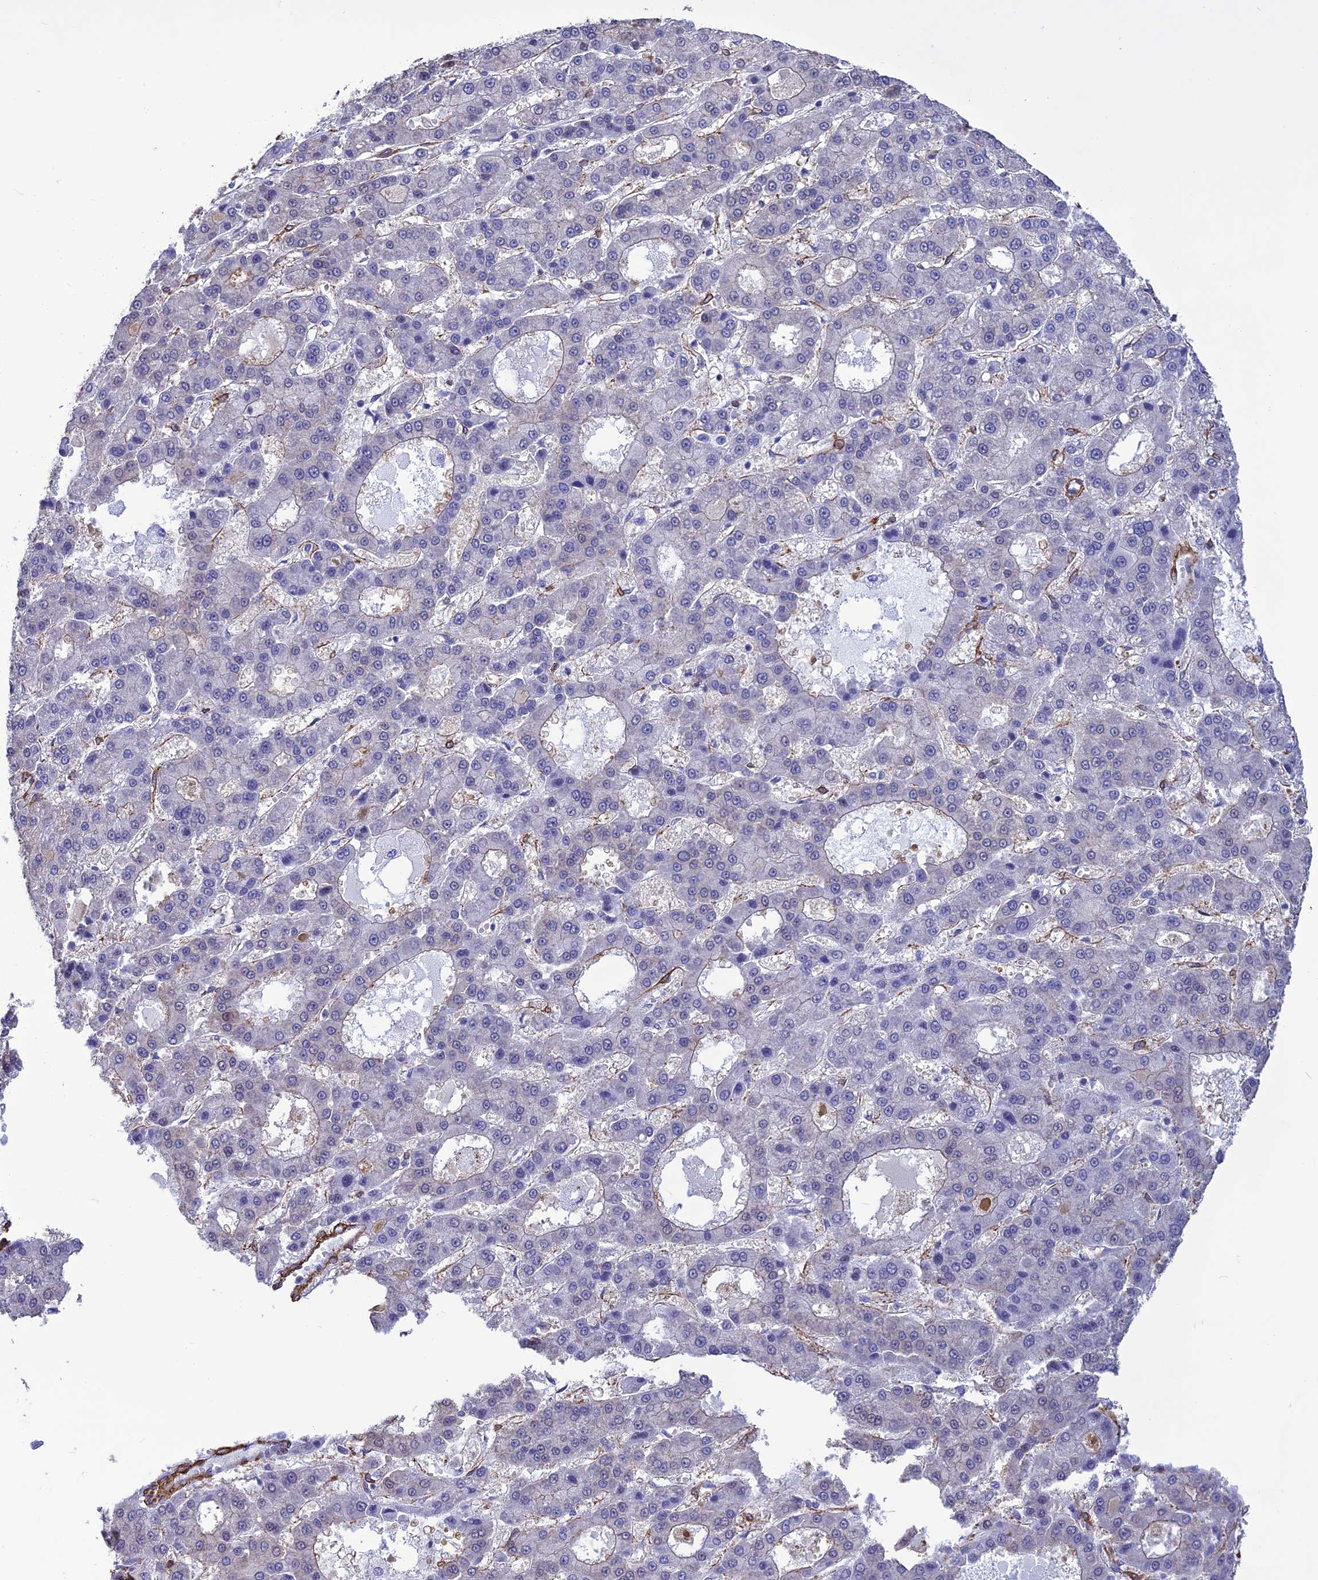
{"staining": {"intensity": "negative", "quantity": "none", "location": "none"}, "tissue": "liver cancer", "cell_type": "Tumor cells", "image_type": "cancer", "snomed": [{"axis": "morphology", "description": "Carcinoma, Hepatocellular, NOS"}, {"axis": "topography", "description": "Liver"}], "caption": "DAB (3,3'-diaminobenzidine) immunohistochemical staining of liver cancer (hepatocellular carcinoma) shows no significant staining in tumor cells.", "gene": "NKD1", "patient": {"sex": "male", "age": 70}}